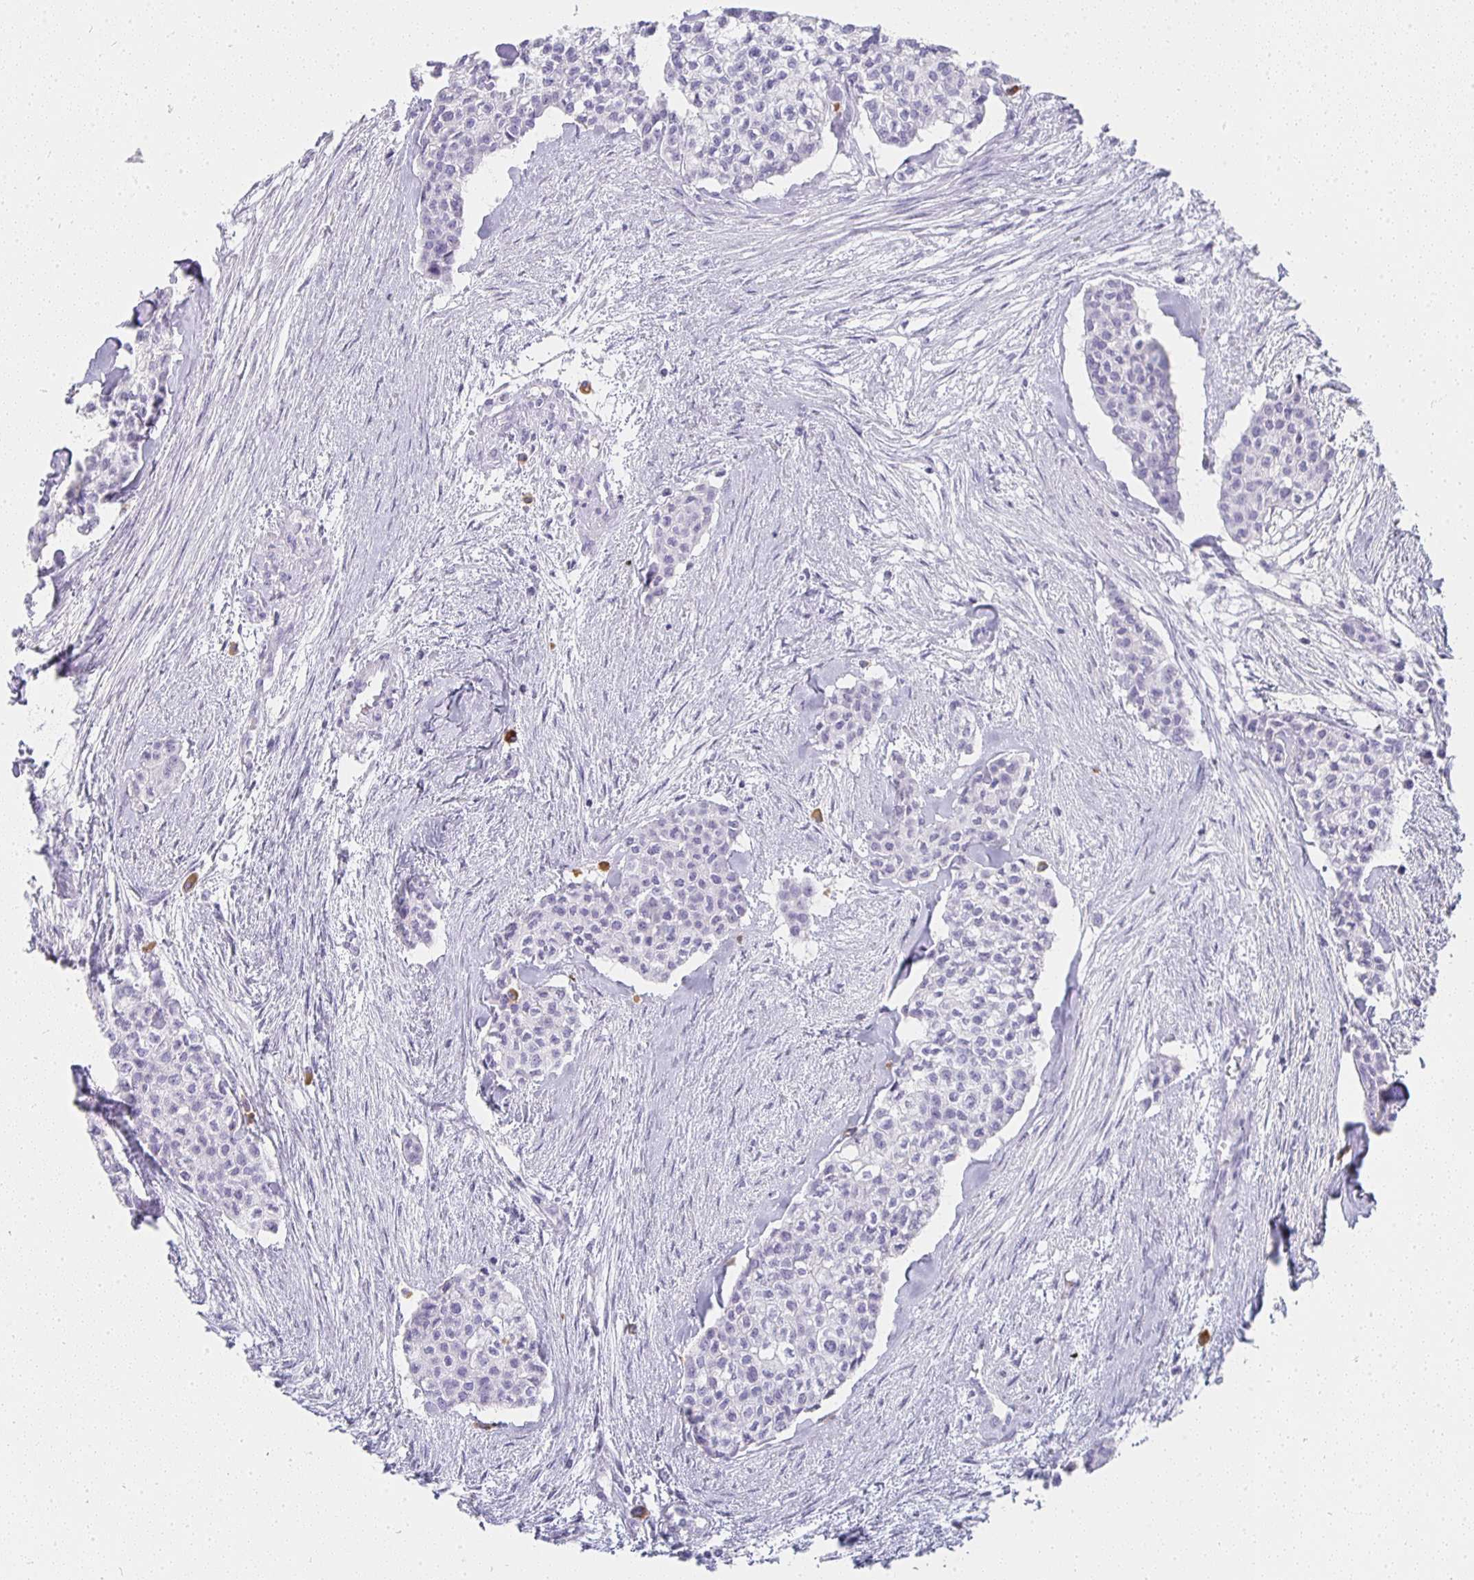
{"staining": {"intensity": "negative", "quantity": "none", "location": "none"}, "tissue": "head and neck cancer", "cell_type": "Tumor cells", "image_type": "cancer", "snomed": [{"axis": "morphology", "description": "Adenocarcinoma, NOS"}, {"axis": "topography", "description": "Head-Neck"}], "caption": "The immunohistochemistry photomicrograph has no significant staining in tumor cells of head and neck cancer (adenocarcinoma) tissue. (Immunohistochemistry, brightfield microscopy, high magnification).", "gene": "TPSD1", "patient": {"sex": "male", "age": 81}}